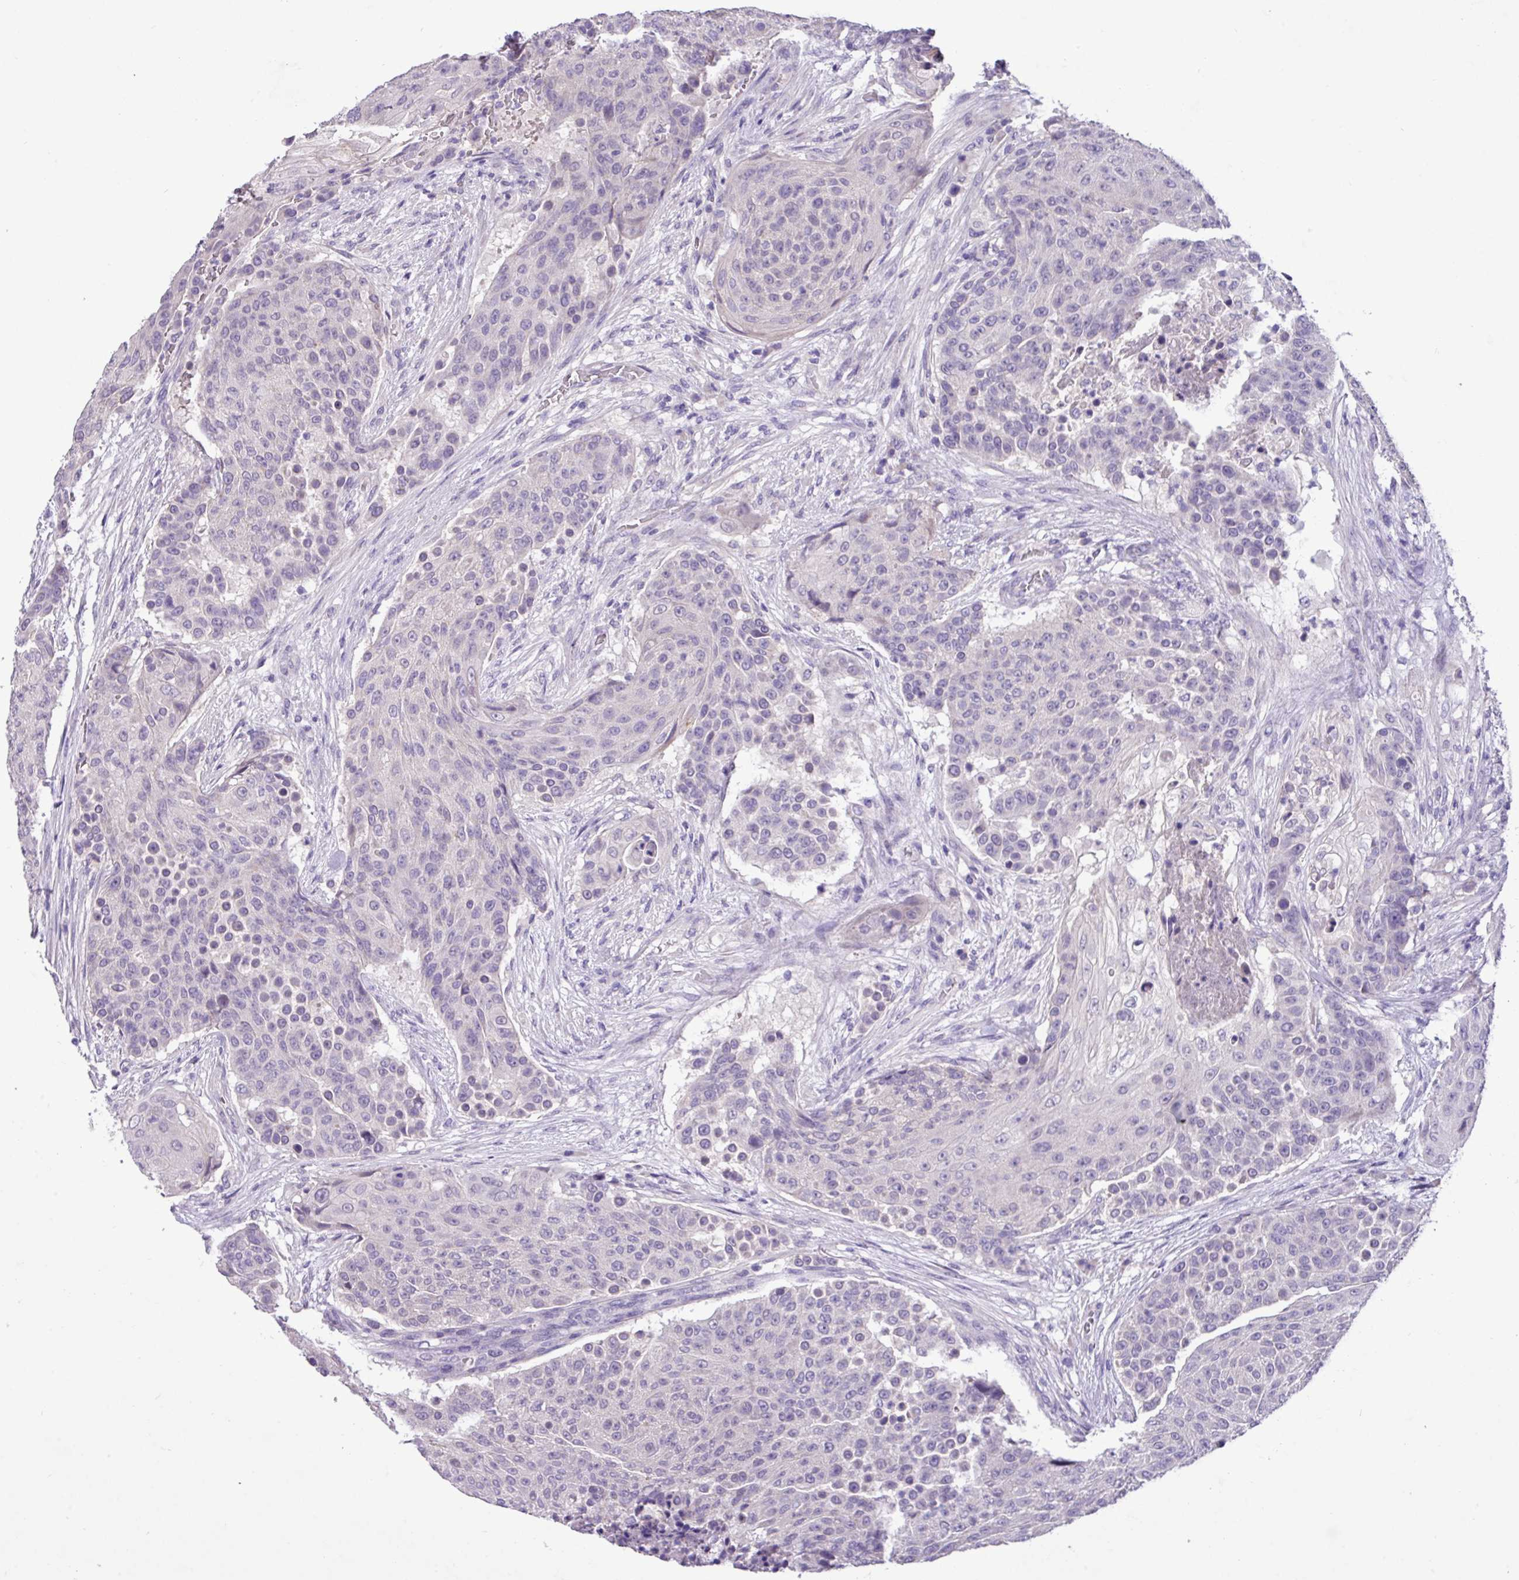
{"staining": {"intensity": "negative", "quantity": "none", "location": "none"}, "tissue": "urothelial cancer", "cell_type": "Tumor cells", "image_type": "cancer", "snomed": [{"axis": "morphology", "description": "Urothelial carcinoma, High grade"}, {"axis": "topography", "description": "Urinary bladder"}], "caption": "Tumor cells are negative for brown protein staining in urothelial cancer. Brightfield microscopy of IHC stained with DAB (3,3'-diaminobenzidine) (brown) and hematoxylin (blue), captured at high magnification.", "gene": "PAX8", "patient": {"sex": "female", "age": 63}}